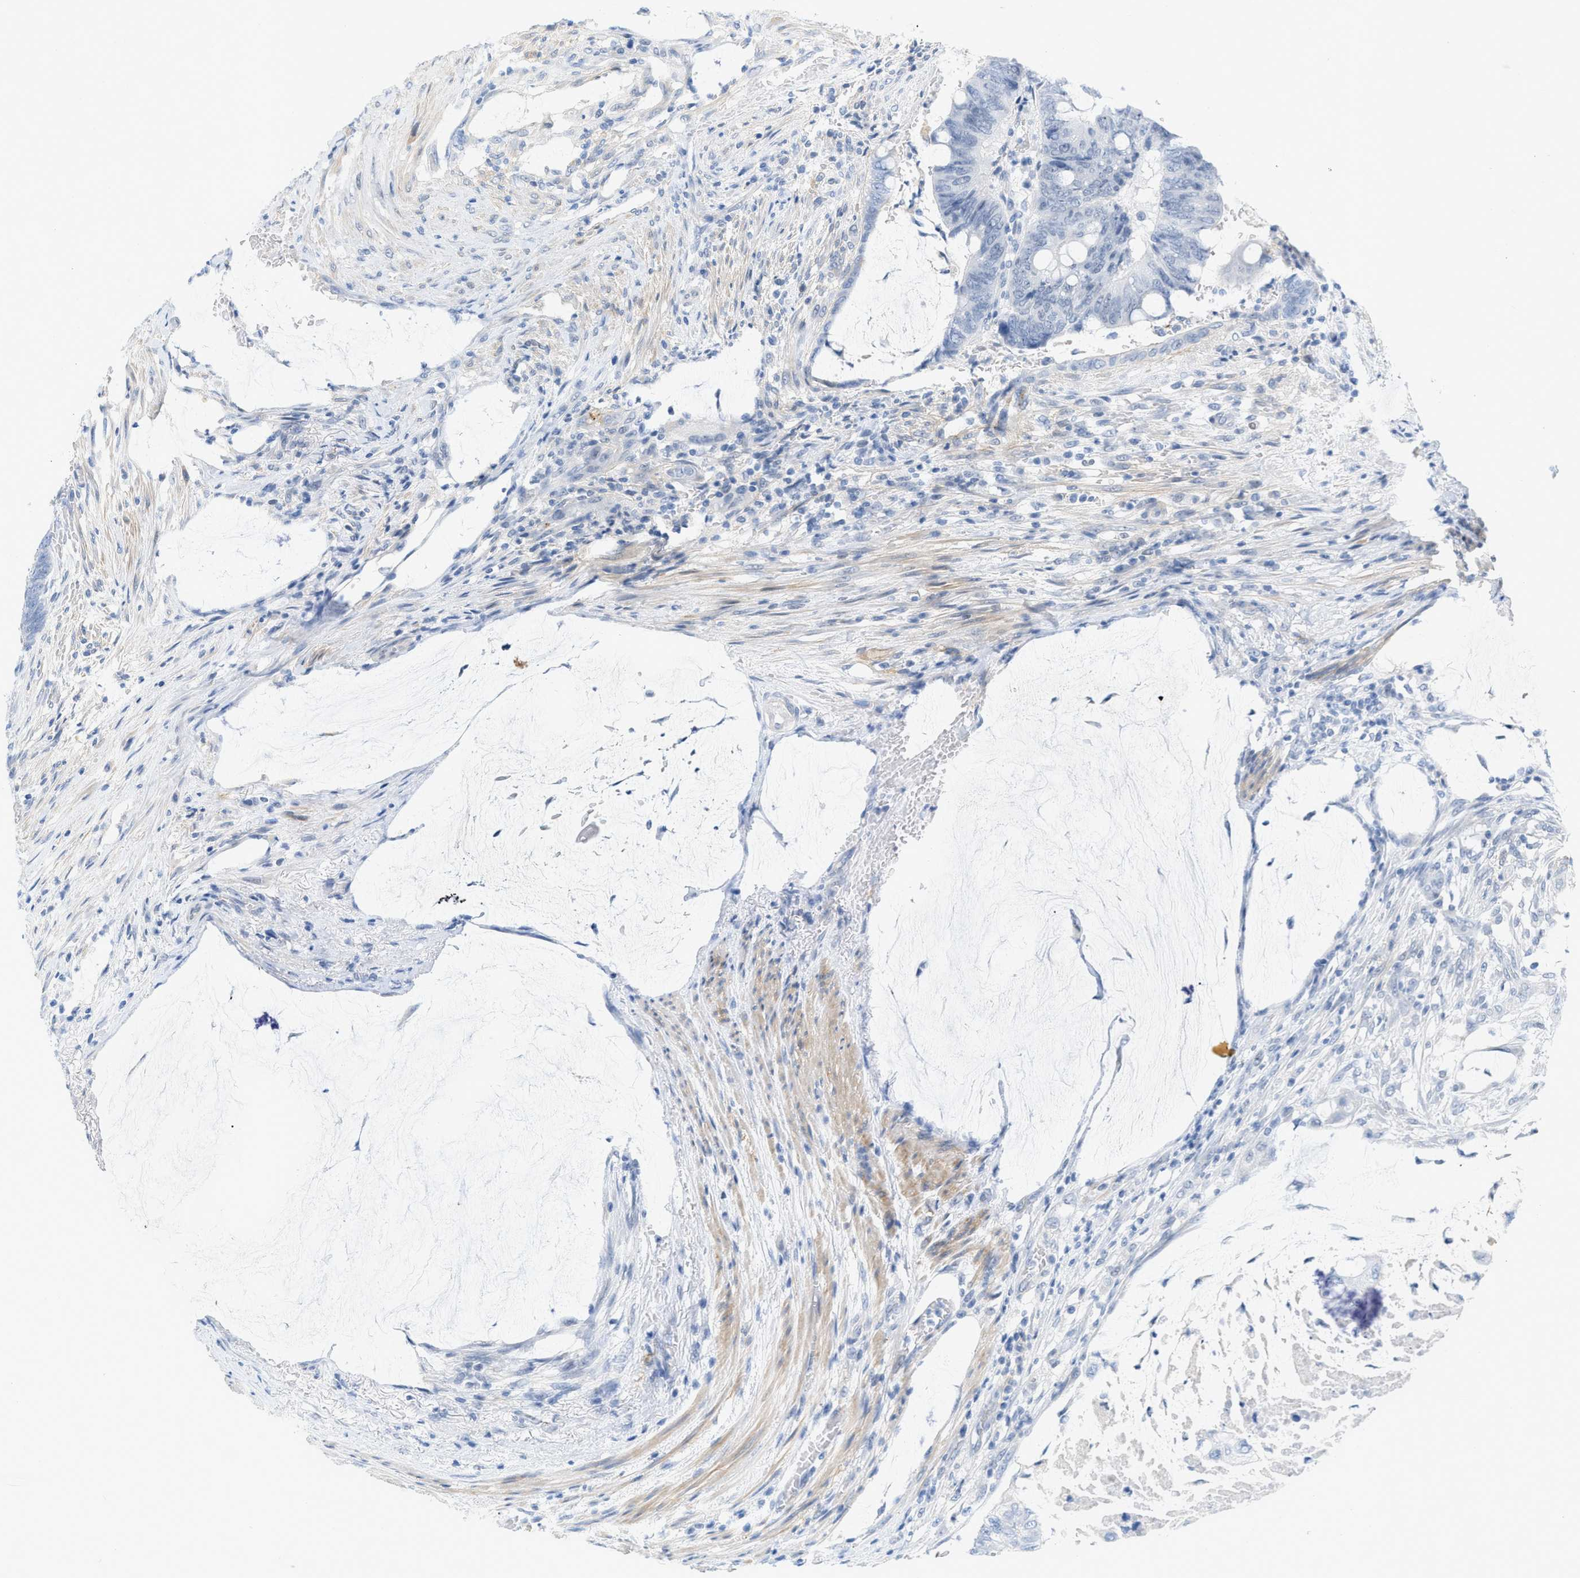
{"staining": {"intensity": "negative", "quantity": "none", "location": "none"}, "tissue": "colorectal cancer", "cell_type": "Tumor cells", "image_type": "cancer", "snomed": [{"axis": "morphology", "description": "Normal tissue, NOS"}, {"axis": "morphology", "description": "Adenocarcinoma, NOS"}, {"axis": "topography", "description": "Rectum"}], "caption": "A high-resolution histopathology image shows immunohistochemistry (IHC) staining of colorectal adenocarcinoma, which demonstrates no significant staining in tumor cells.", "gene": "HLTF", "patient": {"sex": "male", "age": 92}}